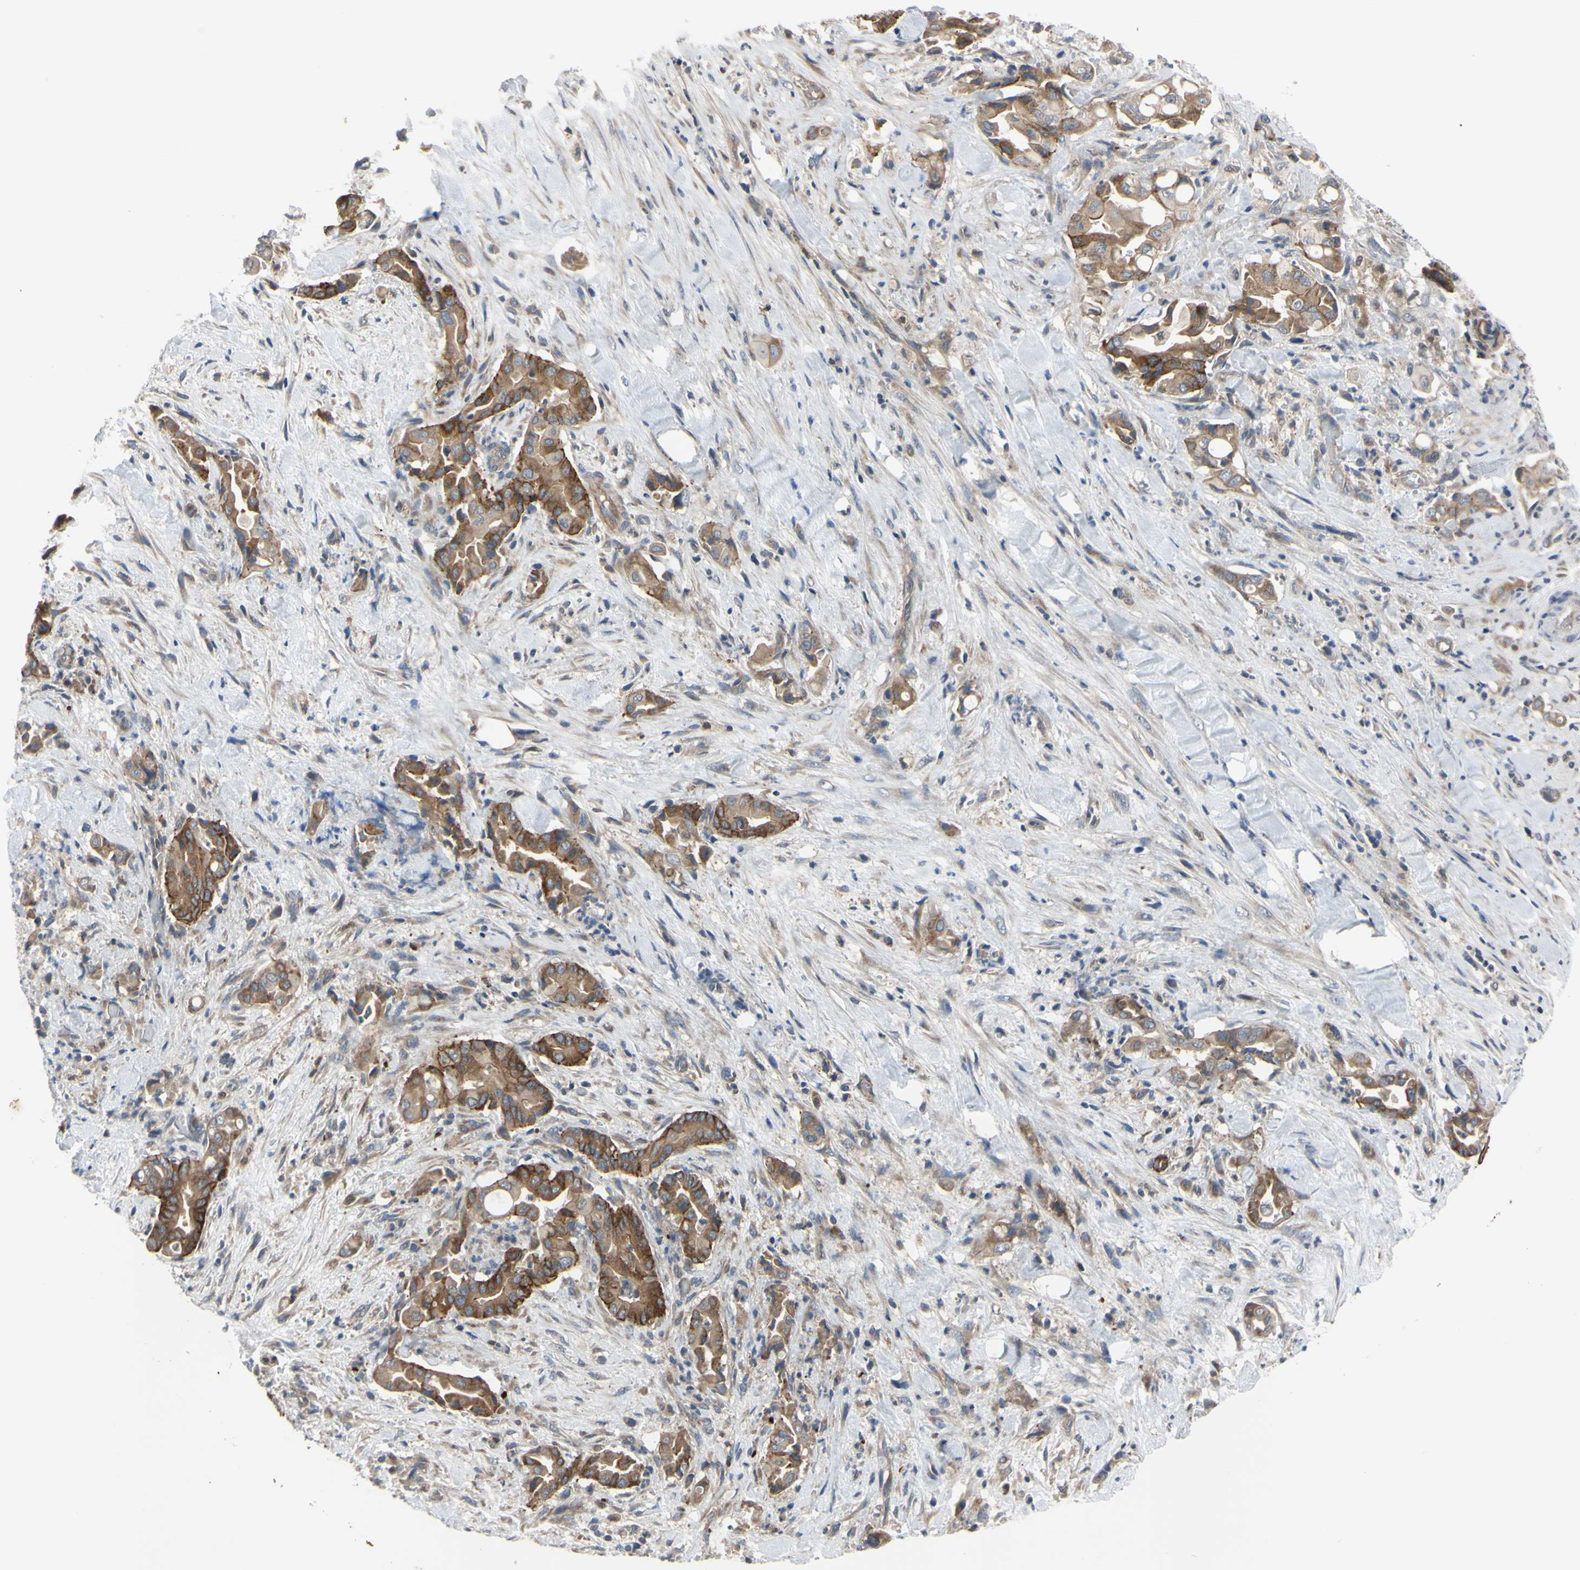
{"staining": {"intensity": "moderate", "quantity": ">75%", "location": "cytoplasmic/membranous"}, "tissue": "liver cancer", "cell_type": "Tumor cells", "image_type": "cancer", "snomed": [{"axis": "morphology", "description": "Cholangiocarcinoma"}, {"axis": "topography", "description": "Liver"}], "caption": "Human liver cholangiocarcinoma stained with a protein marker demonstrates moderate staining in tumor cells.", "gene": "XIAP", "patient": {"sex": "female", "age": 68}}